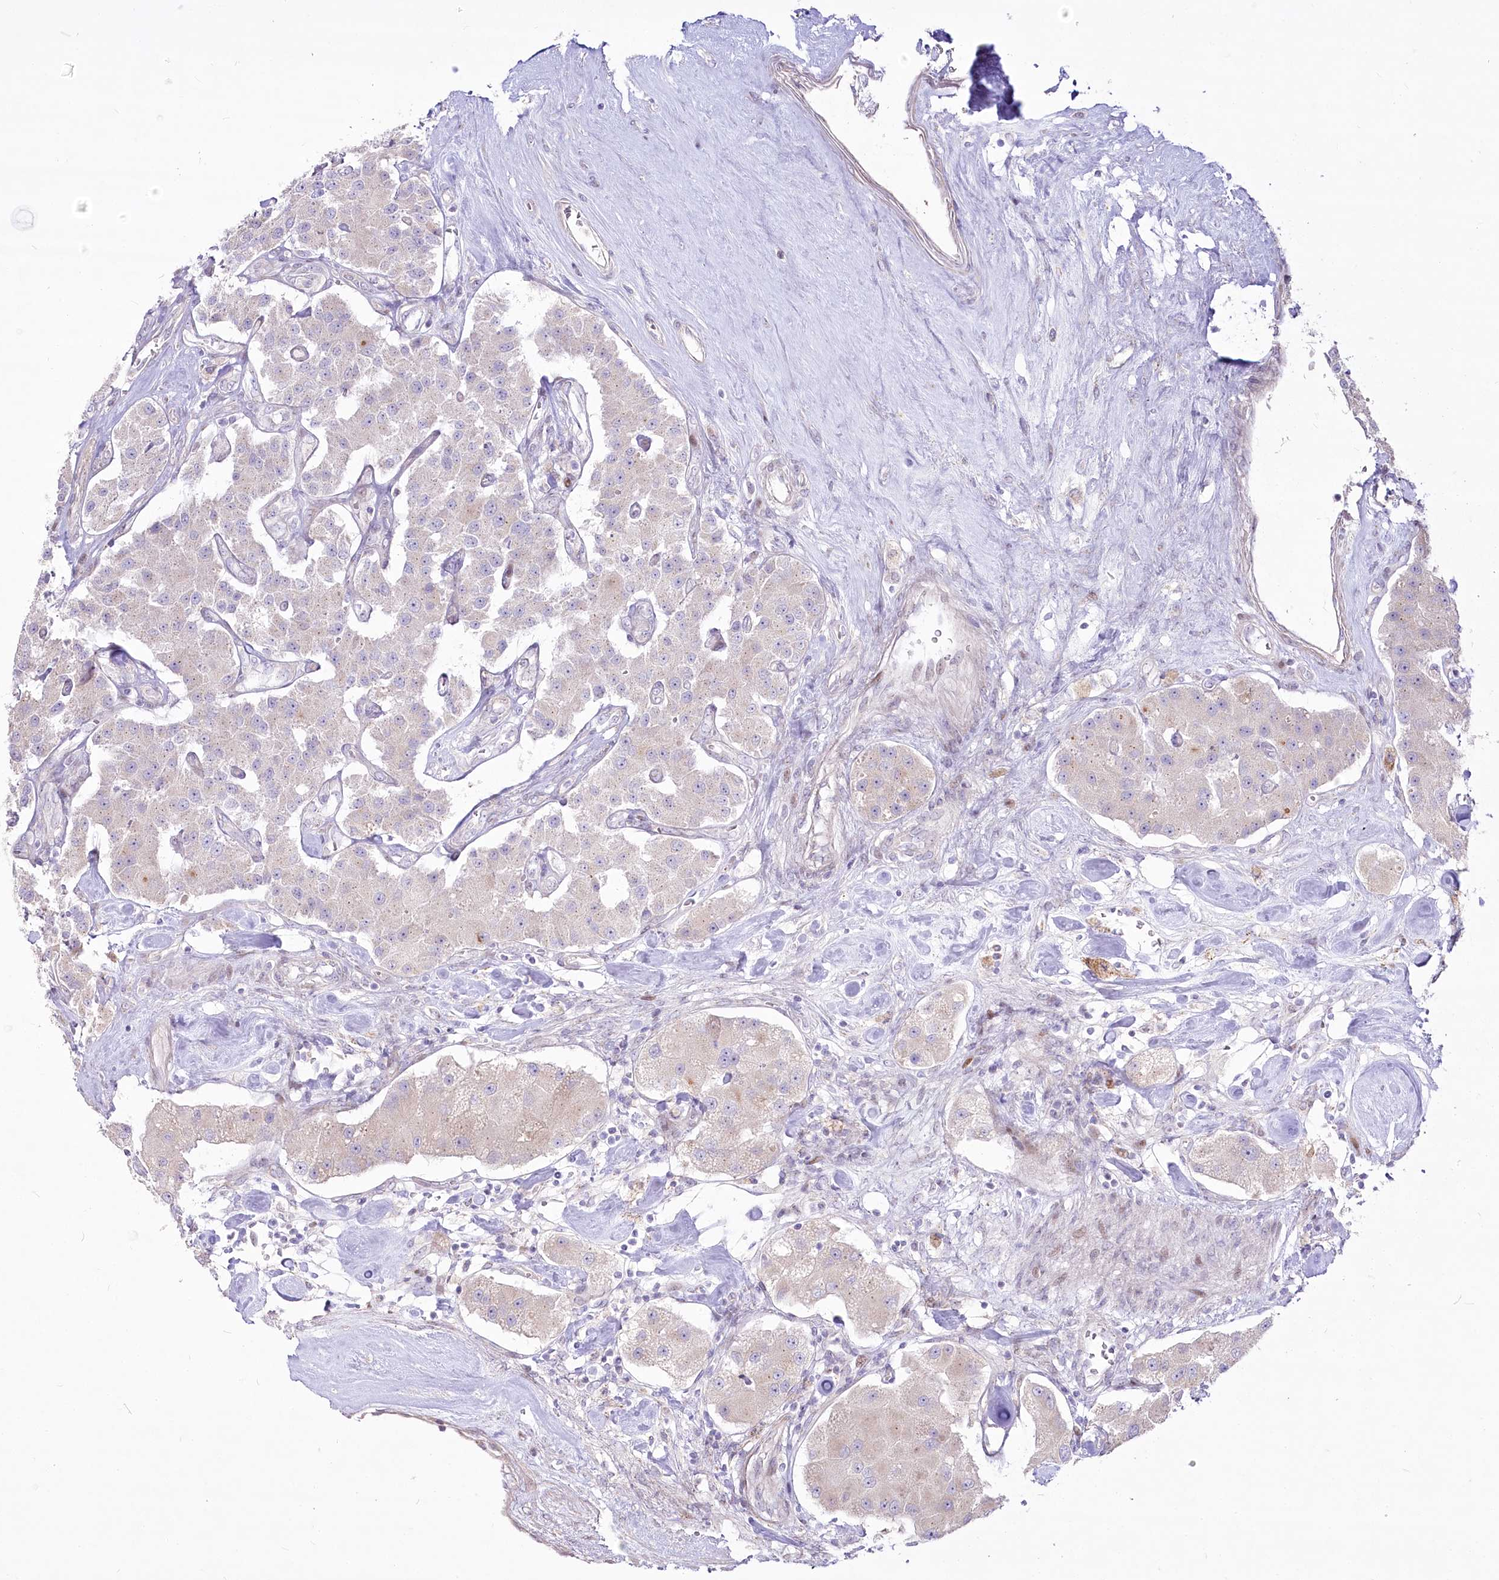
{"staining": {"intensity": "negative", "quantity": "none", "location": "none"}, "tissue": "carcinoid", "cell_type": "Tumor cells", "image_type": "cancer", "snomed": [{"axis": "morphology", "description": "Carcinoid, malignant, NOS"}, {"axis": "topography", "description": "Pancreas"}], "caption": "DAB immunohistochemical staining of human carcinoid reveals no significant expression in tumor cells. (Immunohistochemistry (ihc), brightfield microscopy, high magnification).", "gene": "CEP164", "patient": {"sex": "male", "age": 41}}